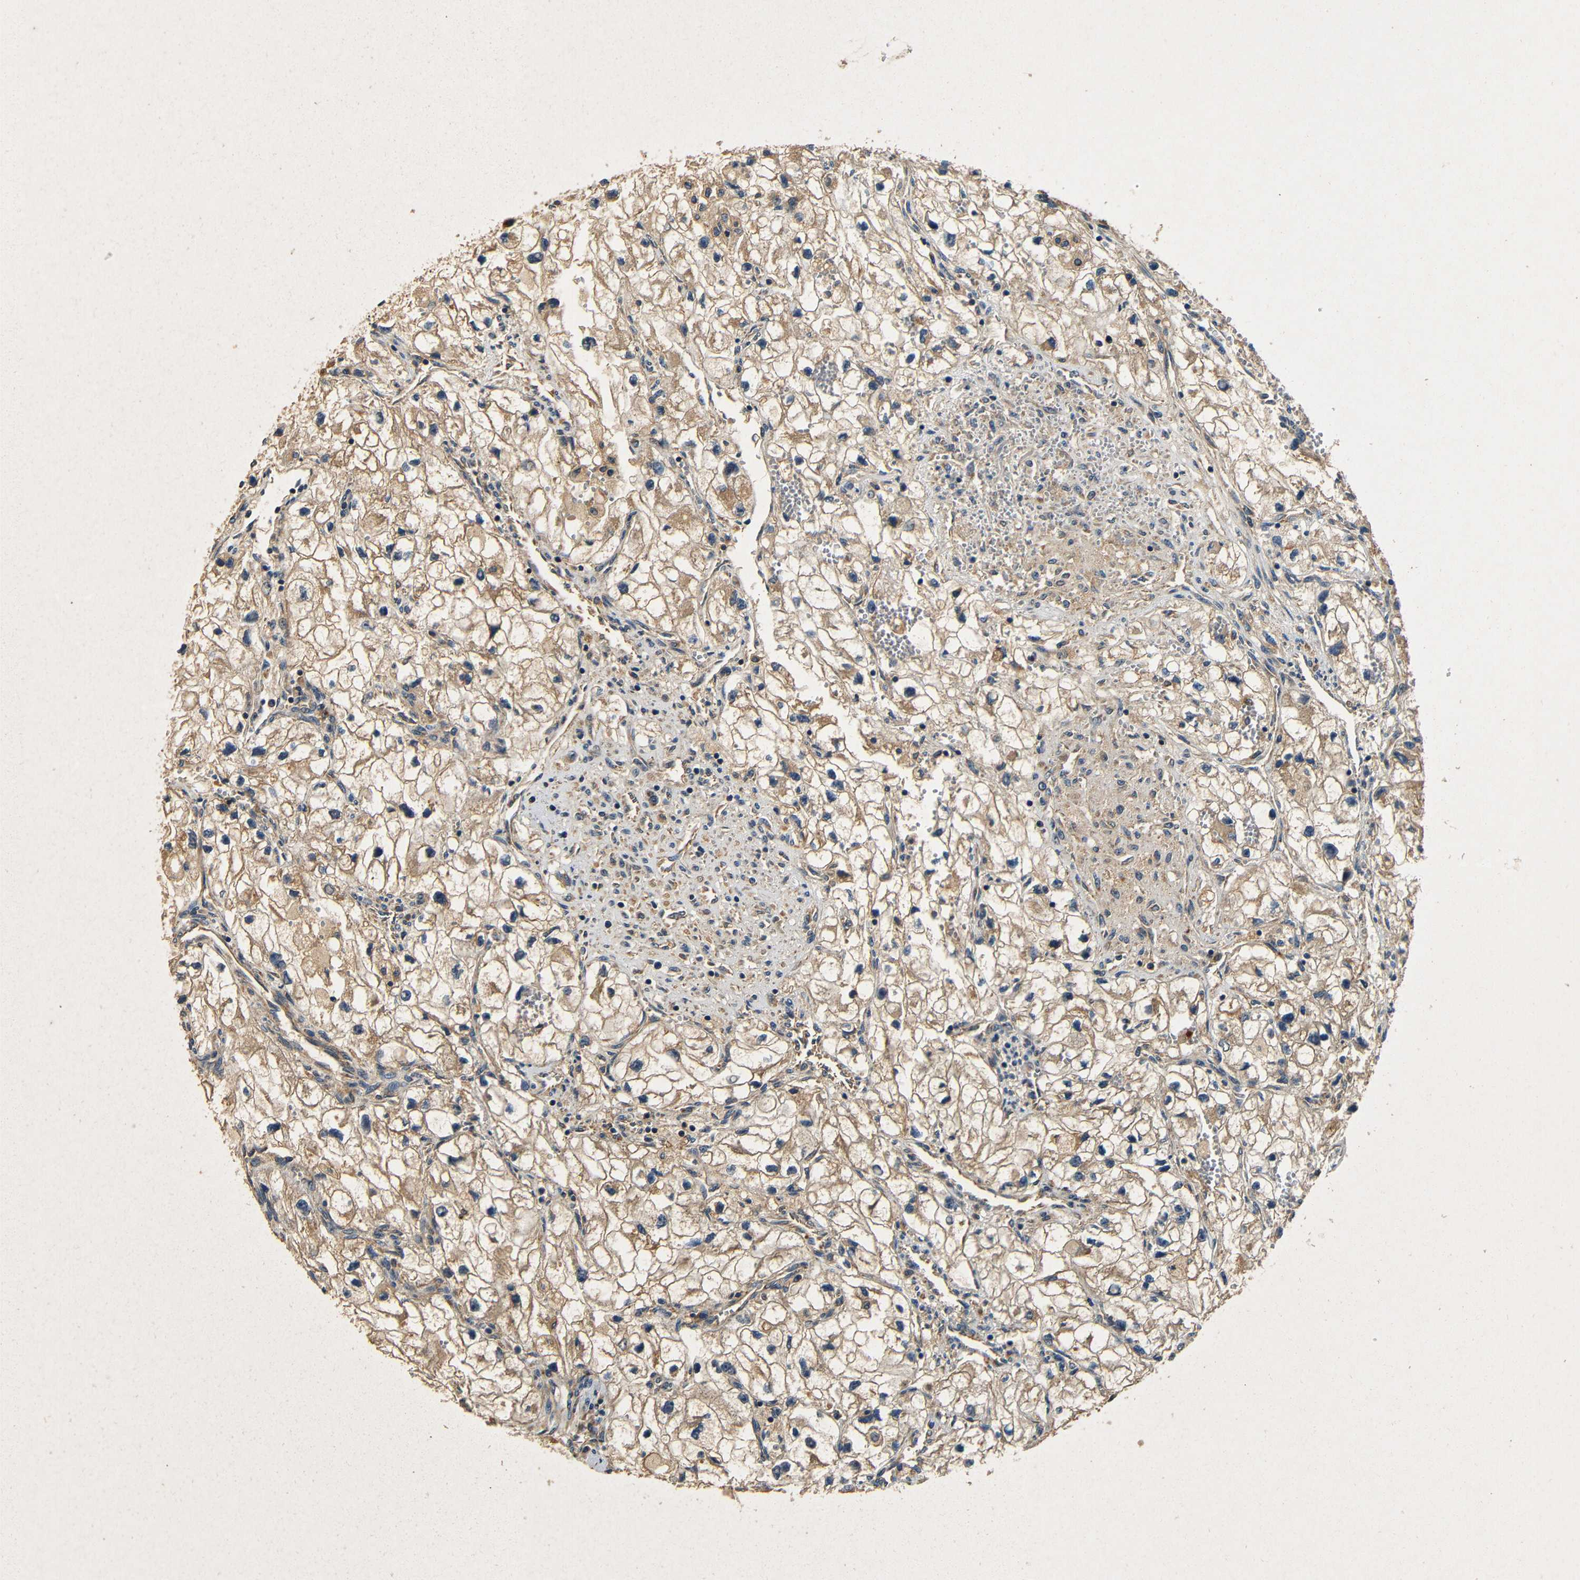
{"staining": {"intensity": "moderate", "quantity": ">75%", "location": "cytoplasmic/membranous"}, "tissue": "renal cancer", "cell_type": "Tumor cells", "image_type": "cancer", "snomed": [{"axis": "morphology", "description": "Adenocarcinoma, NOS"}, {"axis": "topography", "description": "Kidney"}], "caption": "Renal cancer (adenocarcinoma) tissue exhibits moderate cytoplasmic/membranous expression in approximately >75% of tumor cells", "gene": "MTX1", "patient": {"sex": "female", "age": 70}}